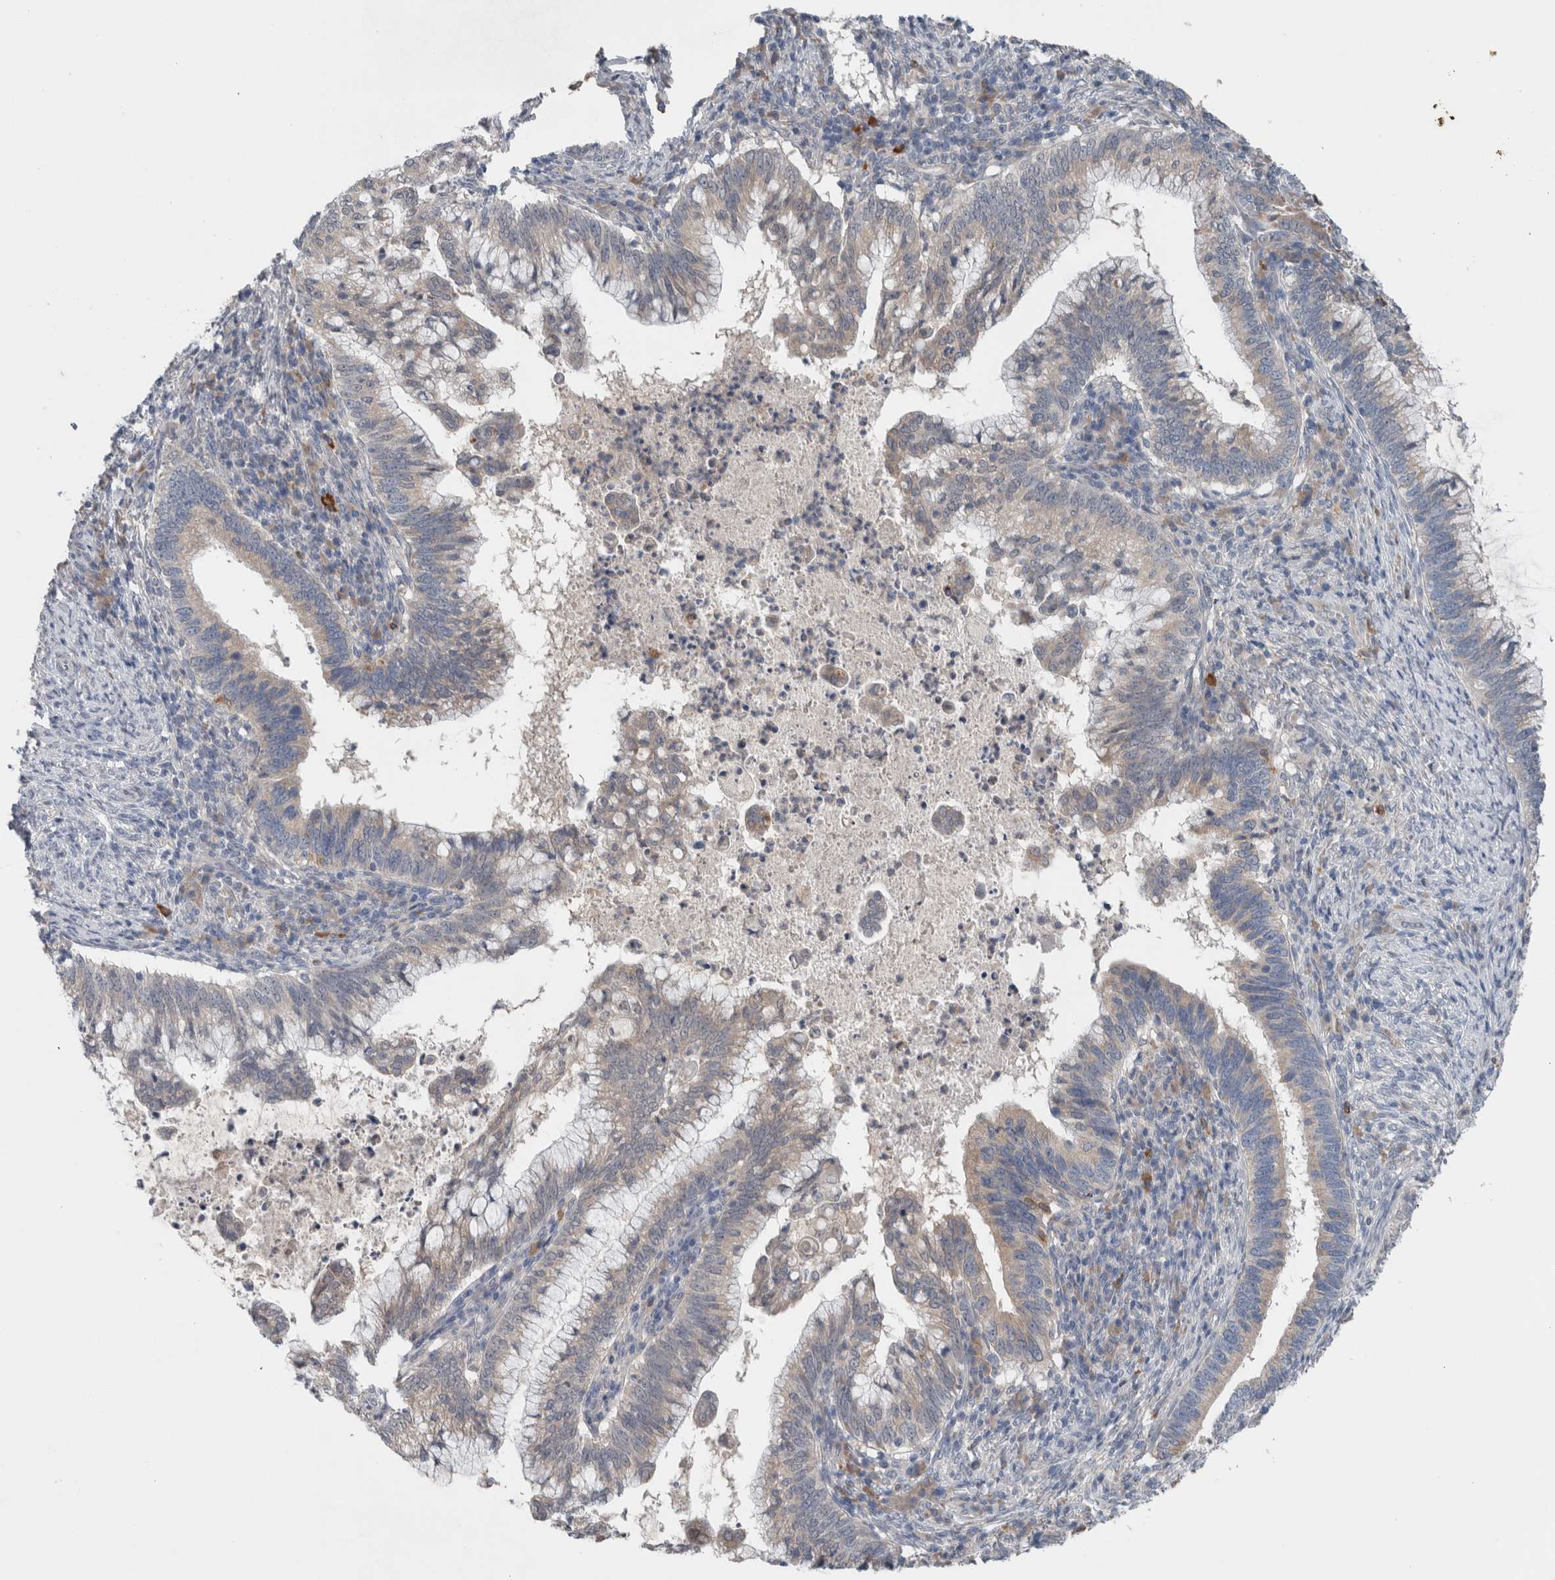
{"staining": {"intensity": "negative", "quantity": "none", "location": "none"}, "tissue": "cervical cancer", "cell_type": "Tumor cells", "image_type": "cancer", "snomed": [{"axis": "morphology", "description": "Adenocarcinoma, NOS"}, {"axis": "topography", "description": "Cervix"}], "caption": "Immunohistochemical staining of cervical adenocarcinoma demonstrates no significant expression in tumor cells. Nuclei are stained in blue.", "gene": "CRNN", "patient": {"sex": "female", "age": 36}}